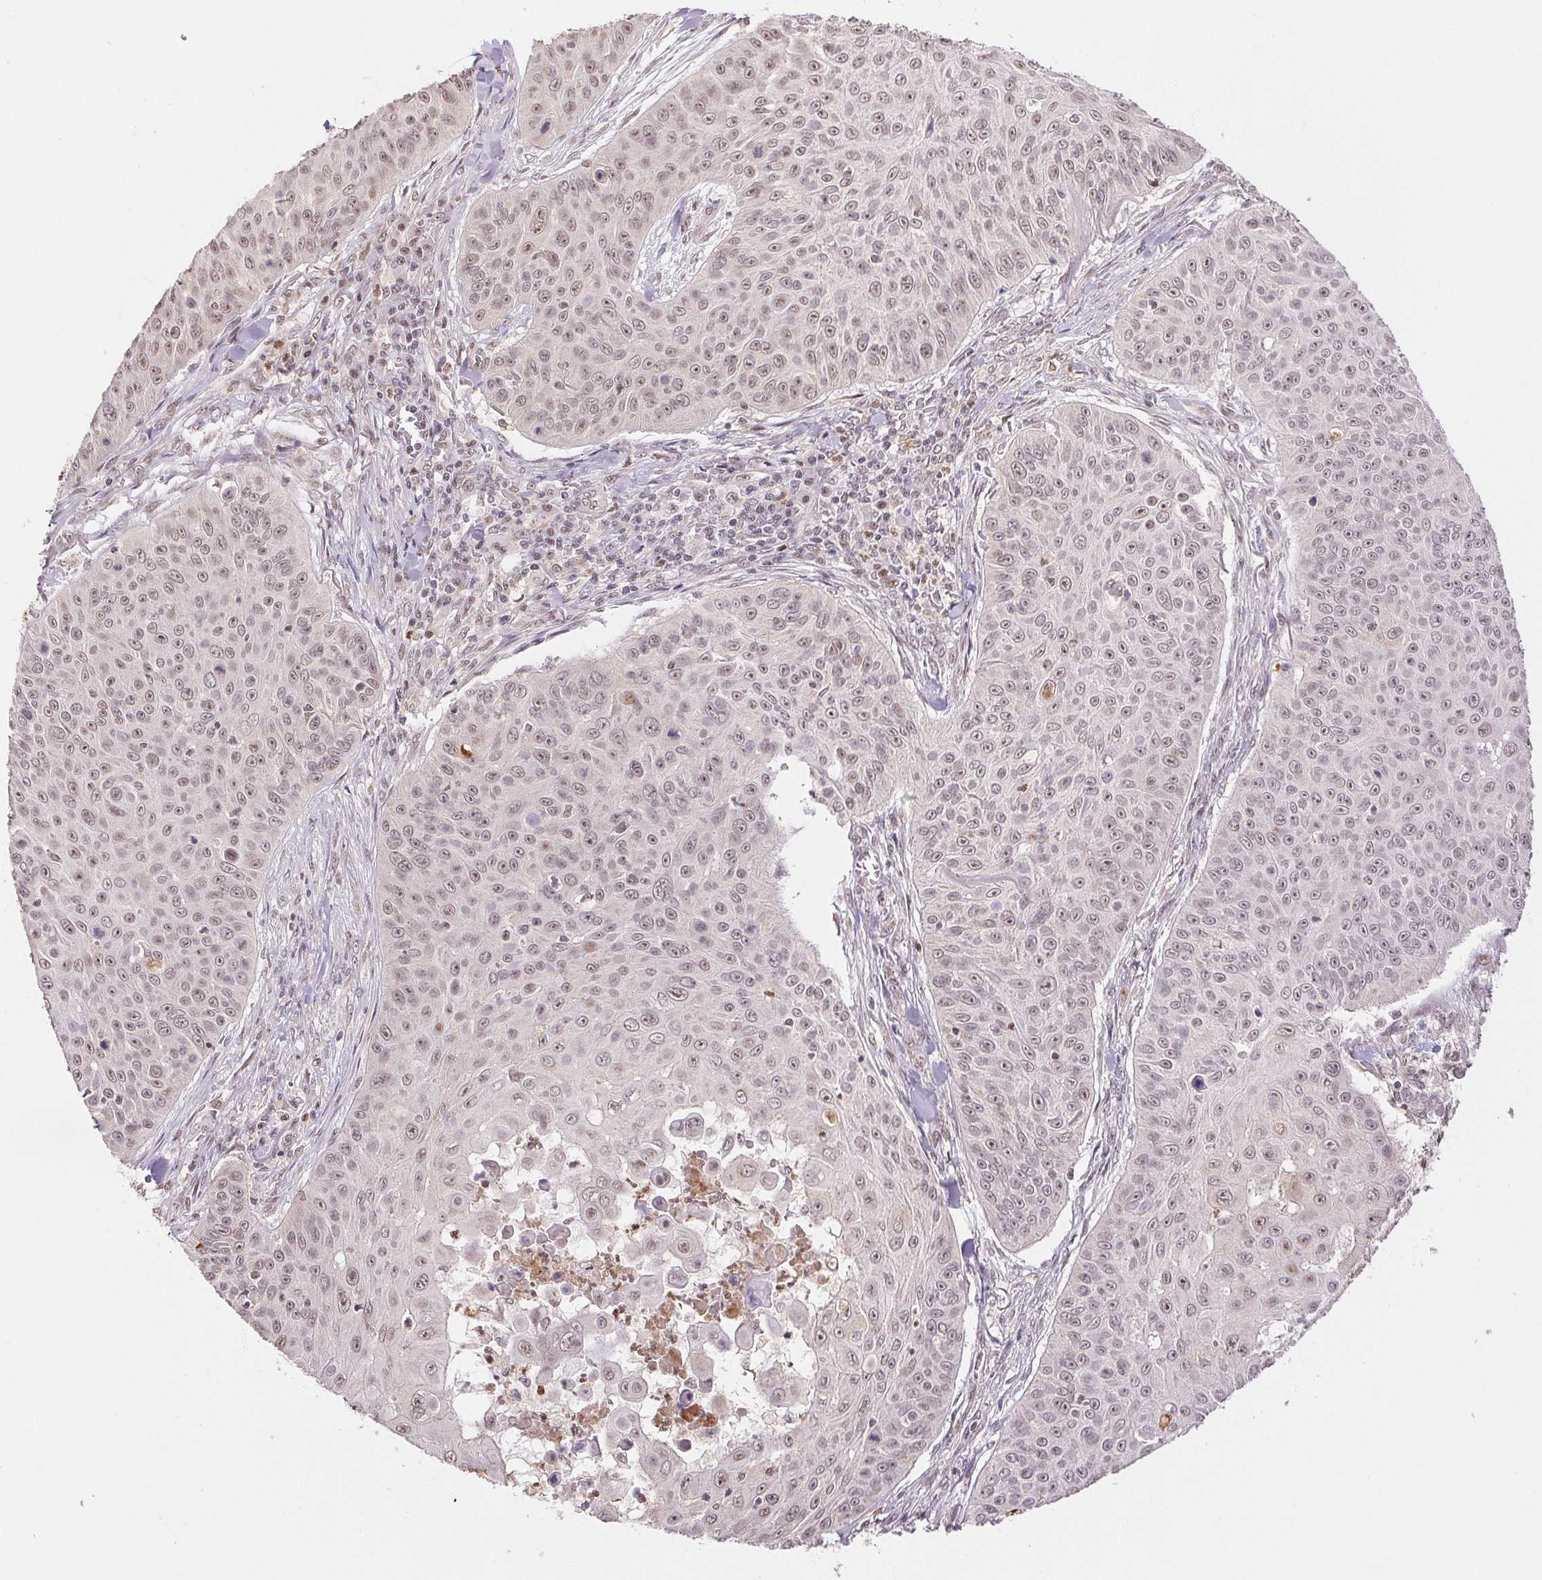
{"staining": {"intensity": "weak", "quantity": "25%-75%", "location": "nuclear"}, "tissue": "skin cancer", "cell_type": "Tumor cells", "image_type": "cancer", "snomed": [{"axis": "morphology", "description": "Squamous cell carcinoma, NOS"}, {"axis": "topography", "description": "Skin"}], "caption": "DAB immunohistochemical staining of squamous cell carcinoma (skin) reveals weak nuclear protein expression in about 25%-75% of tumor cells. The staining was performed using DAB, with brown indicating positive protein expression. Nuclei are stained blue with hematoxylin.", "gene": "GRHL3", "patient": {"sex": "male", "age": 82}}